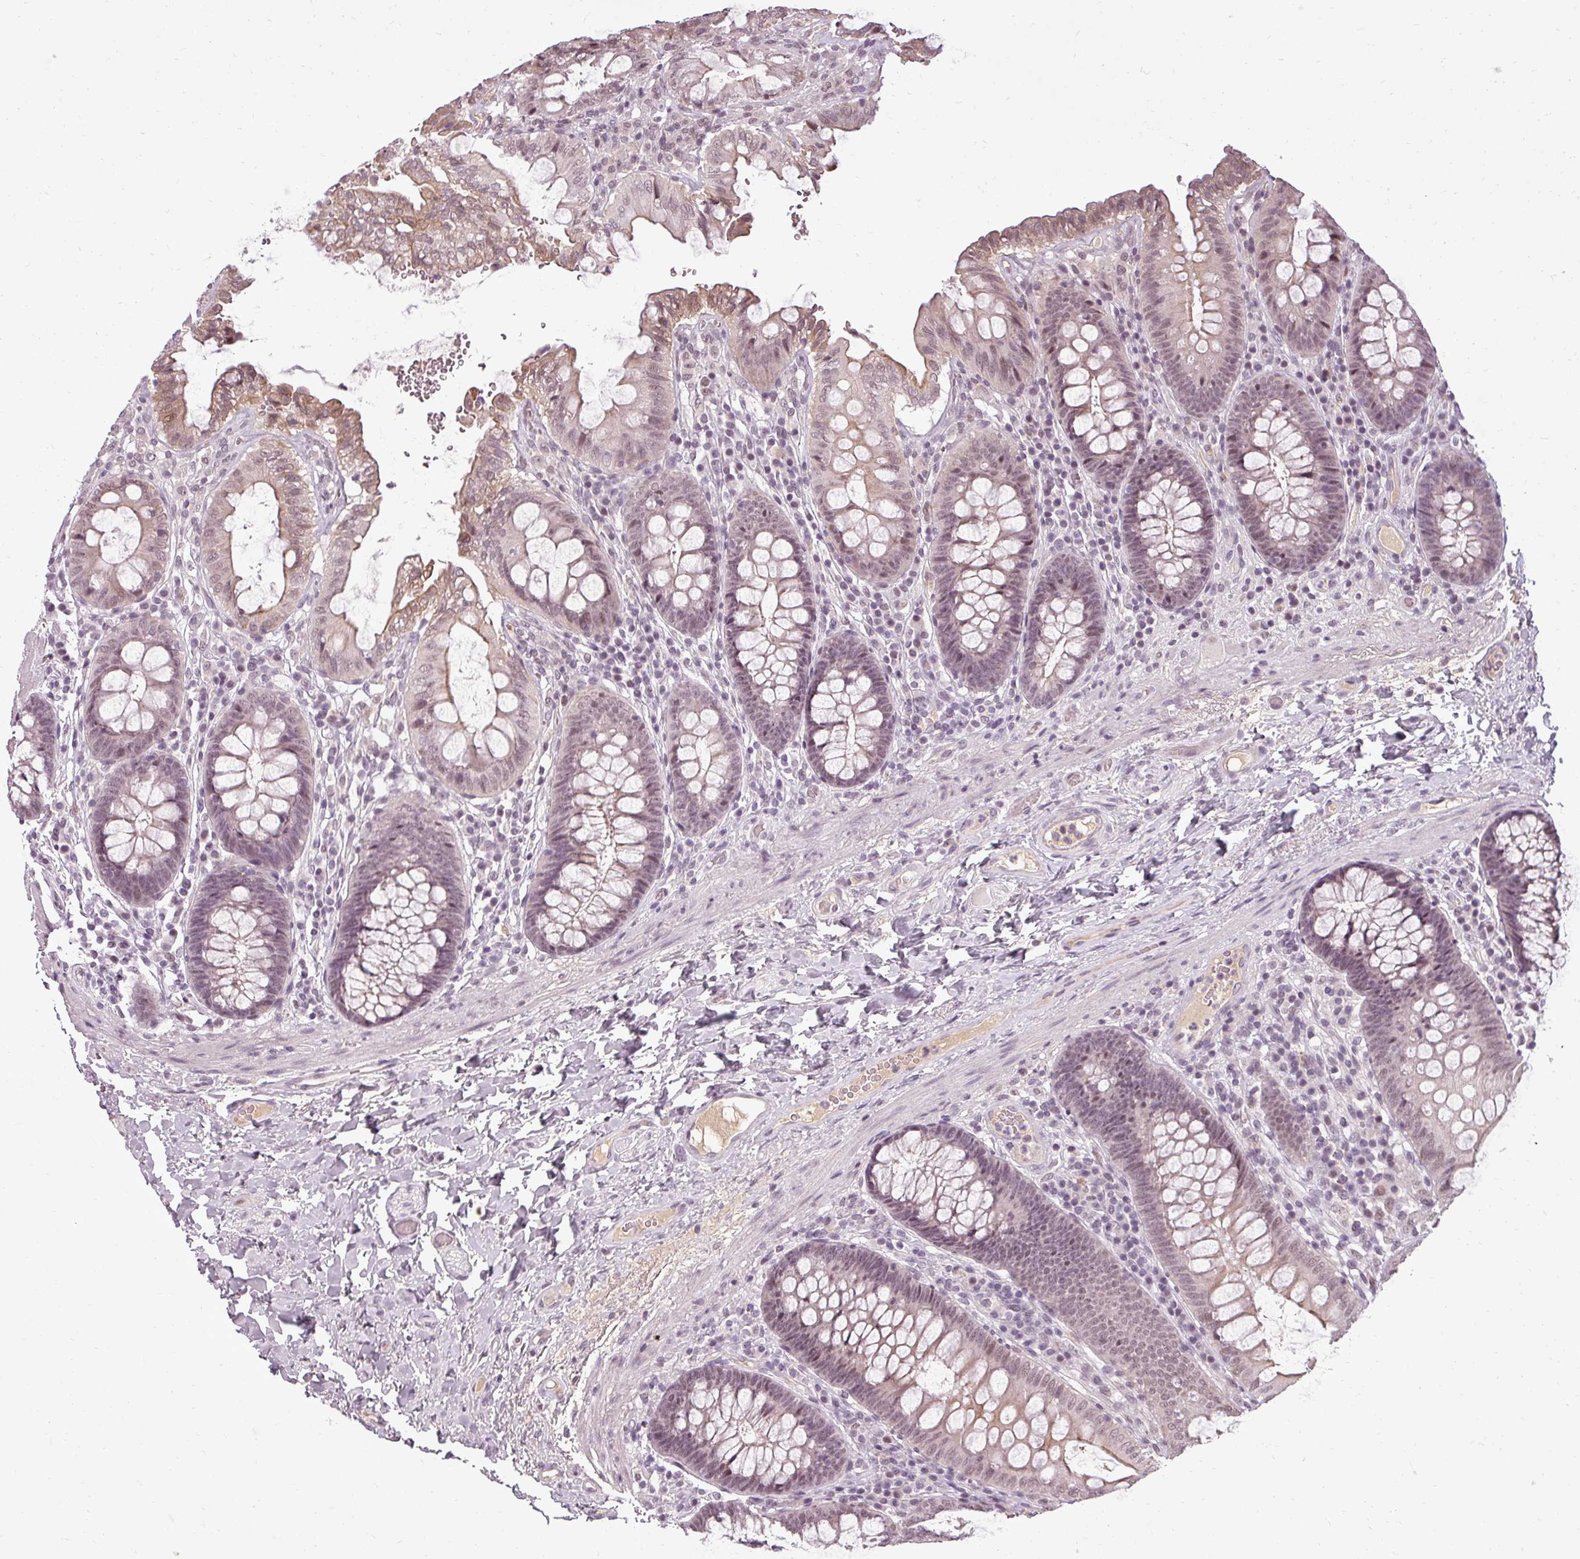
{"staining": {"intensity": "negative", "quantity": "none", "location": "none"}, "tissue": "colon", "cell_type": "Endothelial cells", "image_type": "normal", "snomed": [{"axis": "morphology", "description": "Normal tissue, NOS"}, {"axis": "topography", "description": "Colon"}], "caption": "Human colon stained for a protein using immunohistochemistry (IHC) displays no expression in endothelial cells.", "gene": "BCAS3", "patient": {"sex": "male", "age": 84}}